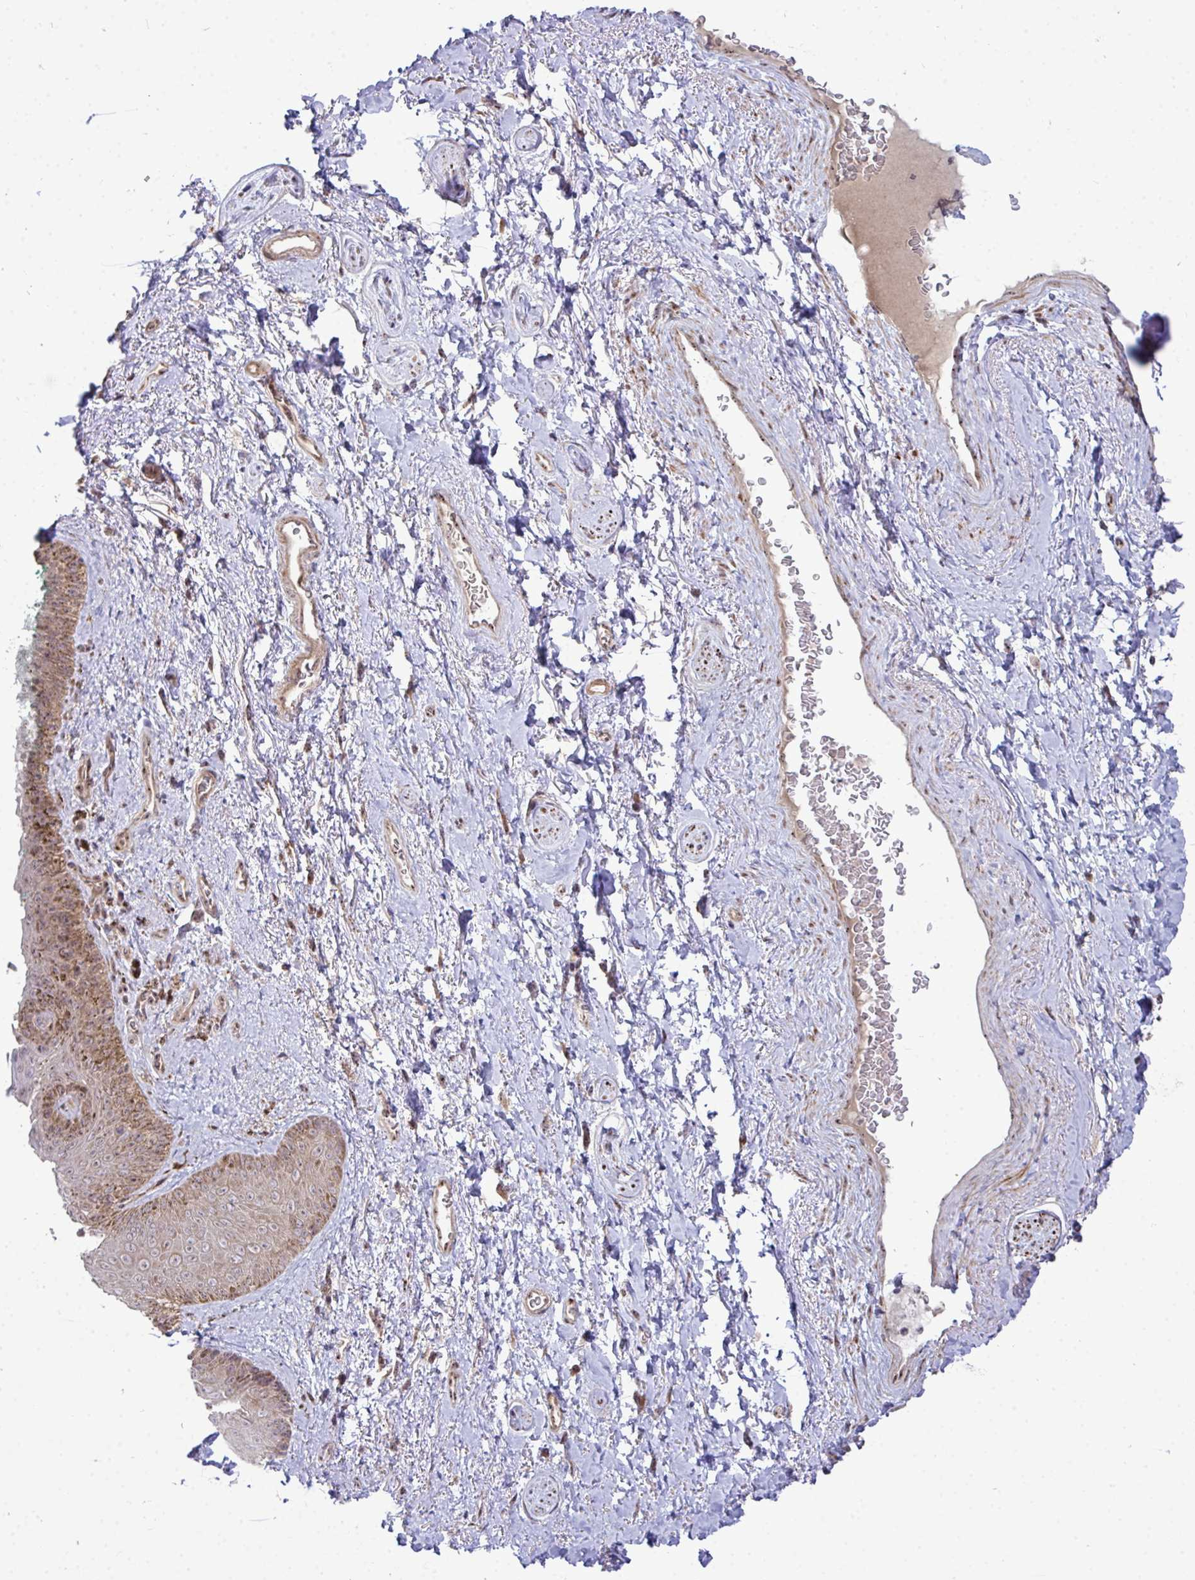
{"staining": {"intensity": "negative", "quantity": "none", "location": "none"}, "tissue": "adipose tissue", "cell_type": "Adipocytes", "image_type": "normal", "snomed": [{"axis": "morphology", "description": "Normal tissue, NOS"}, {"axis": "topography", "description": "Vulva"}, {"axis": "topography", "description": "Peripheral nerve tissue"}], "caption": "IHC micrograph of benign adipose tissue stained for a protein (brown), which exhibits no expression in adipocytes. (DAB IHC, high magnification).", "gene": "TRIM44", "patient": {"sex": "female", "age": 66}}